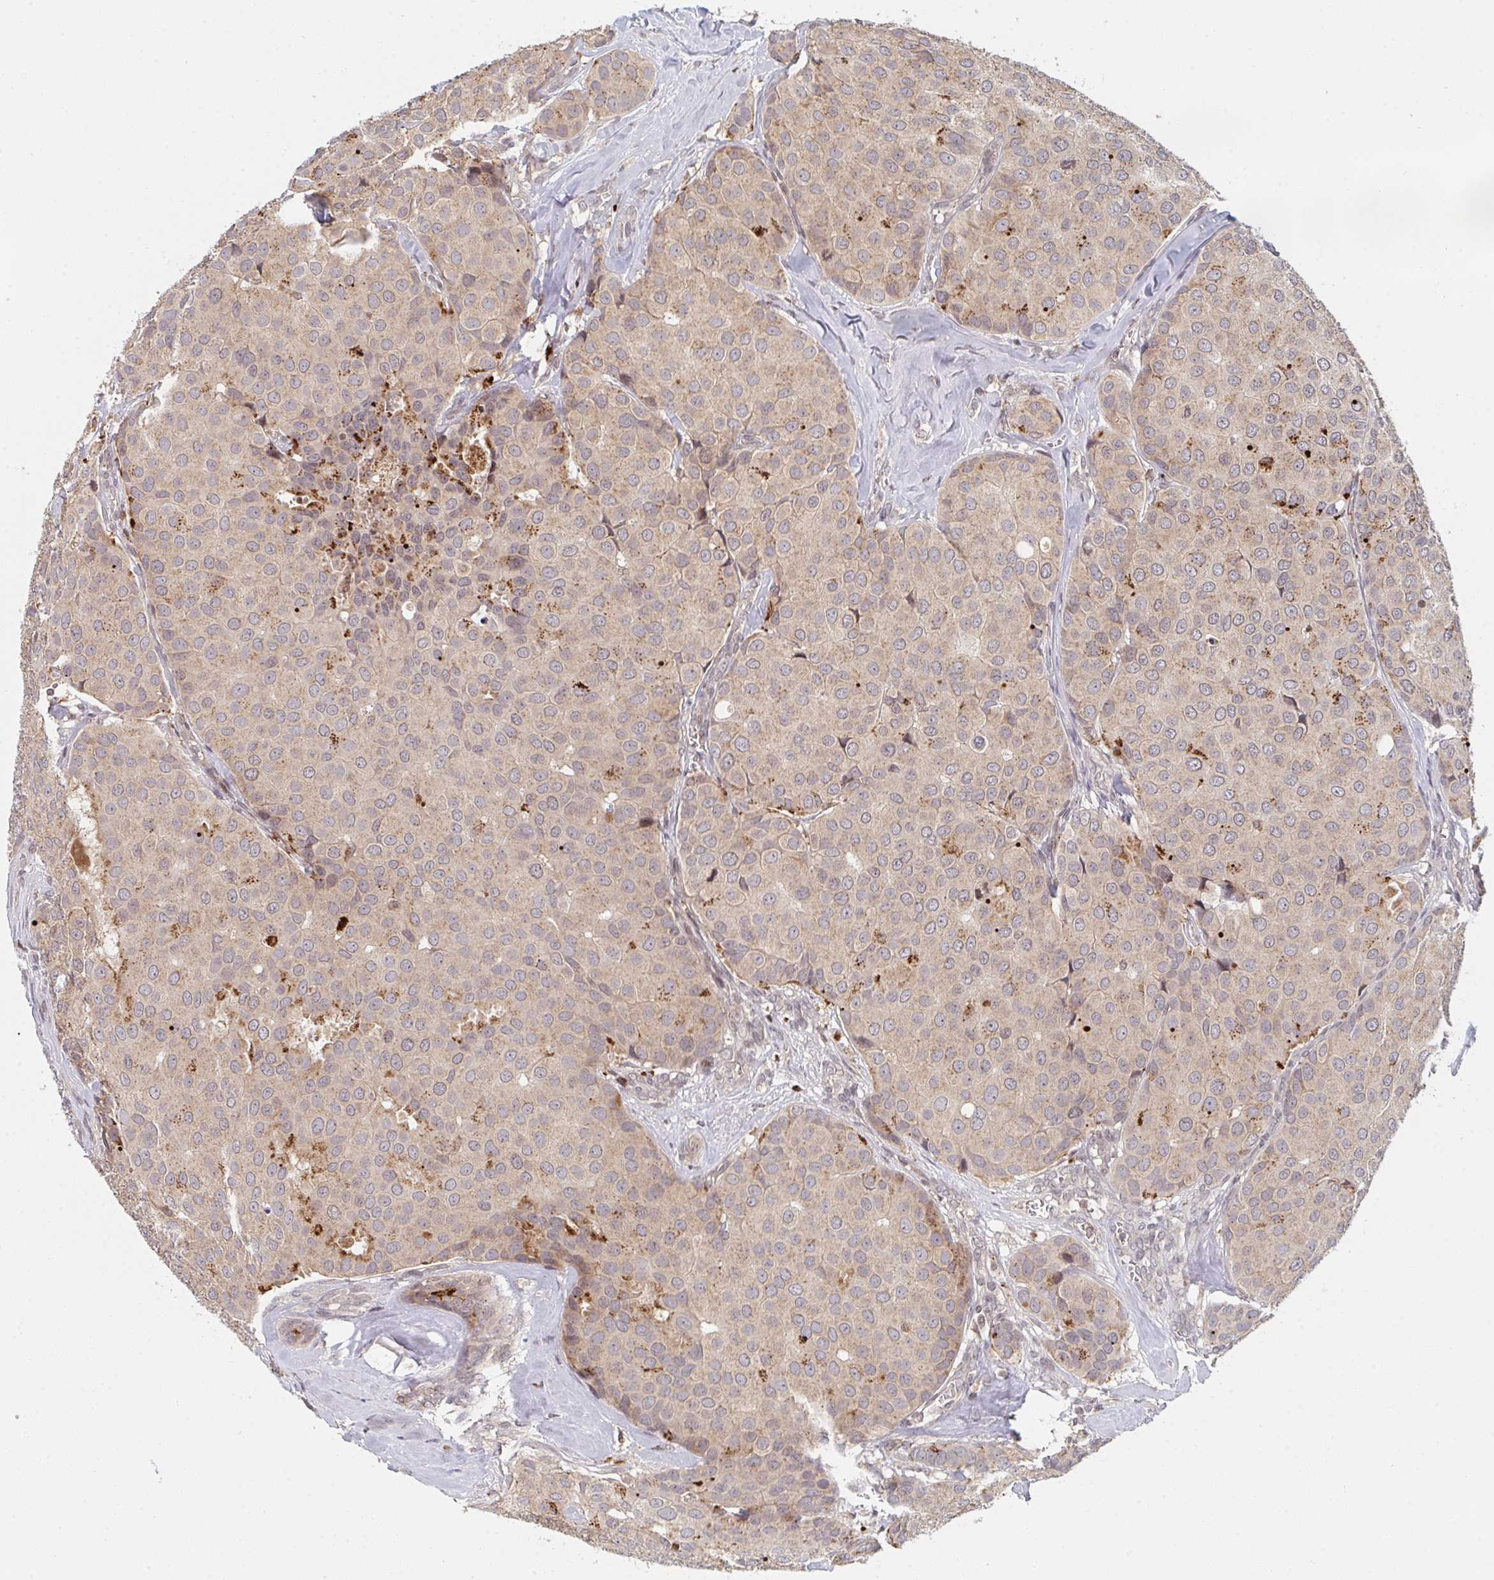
{"staining": {"intensity": "moderate", "quantity": "<25%", "location": "cytoplasmic/membranous"}, "tissue": "breast cancer", "cell_type": "Tumor cells", "image_type": "cancer", "snomed": [{"axis": "morphology", "description": "Duct carcinoma"}, {"axis": "topography", "description": "Breast"}], "caption": "Immunohistochemistry histopathology image of neoplastic tissue: breast invasive ductal carcinoma stained using immunohistochemistry displays low levels of moderate protein expression localized specifically in the cytoplasmic/membranous of tumor cells, appearing as a cytoplasmic/membranous brown color.", "gene": "DCST1", "patient": {"sex": "female", "age": 70}}